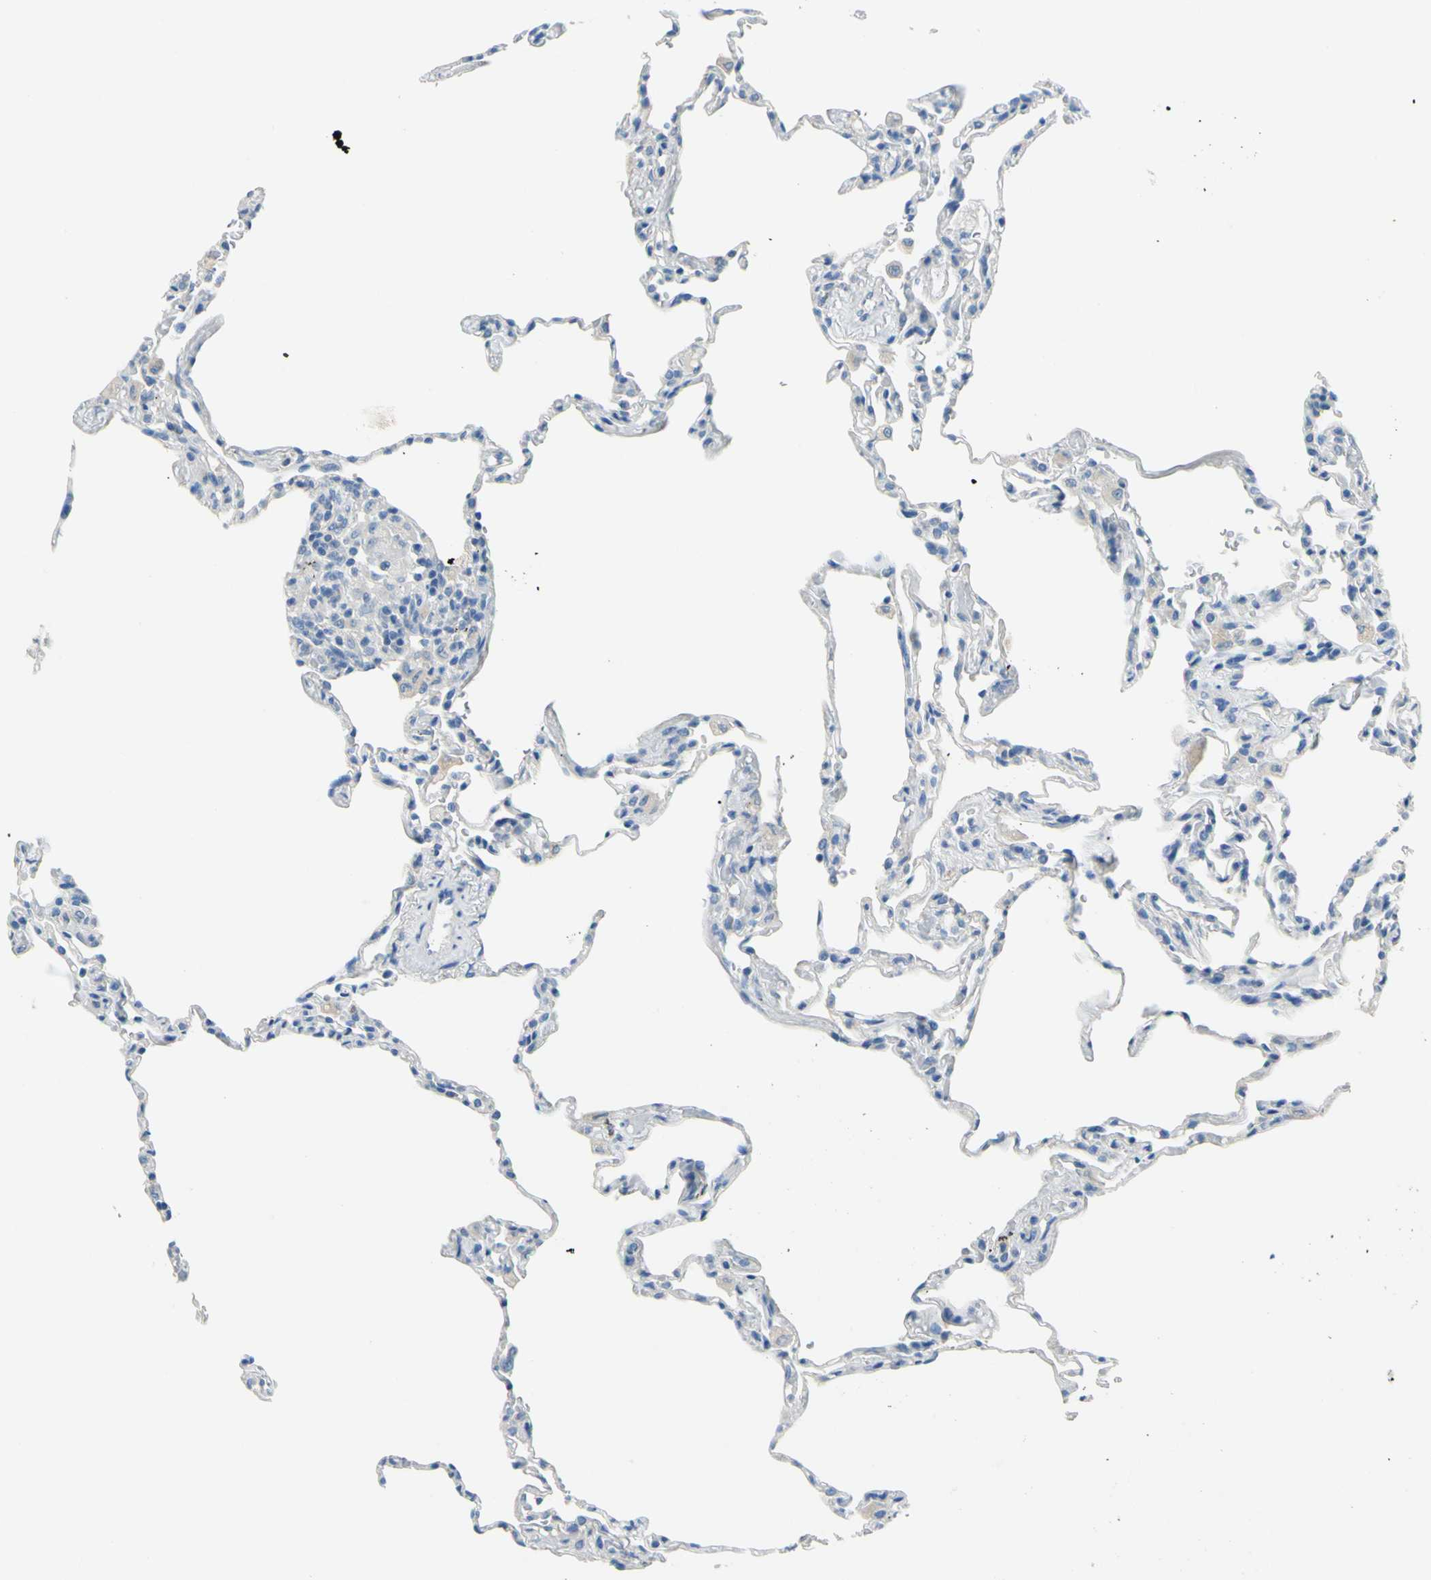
{"staining": {"intensity": "negative", "quantity": "none", "location": "none"}, "tissue": "lung", "cell_type": "Alveolar cells", "image_type": "normal", "snomed": [{"axis": "morphology", "description": "Normal tissue, NOS"}, {"axis": "topography", "description": "Lung"}], "caption": "Immunohistochemistry (IHC) of normal human lung displays no staining in alveolar cells. (DAB immunohistochemistry (IHC) with hematoxylin counter stain).", "gene": "CDH10", "patient": {"sex": "male", "age": 59}}